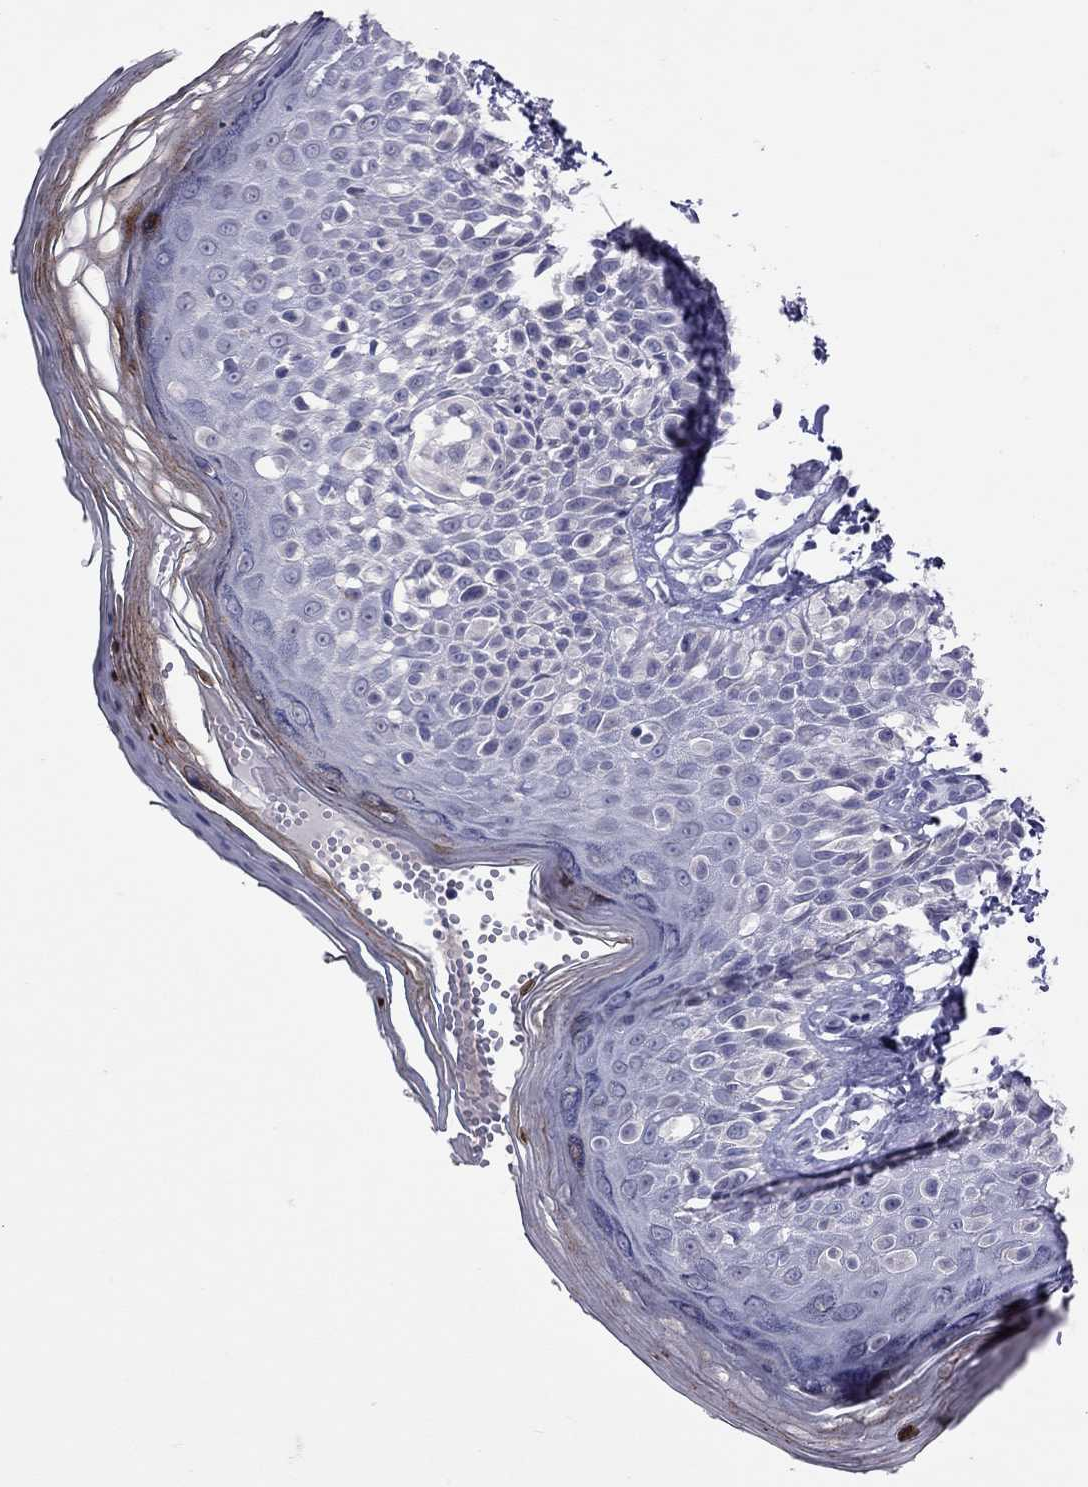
{"staining": {"intensity": "negative", "quantity": "none", "location": "none"}, "tissue": "melanoma", "cell_type": "Tumor cells", "image_type": "cancer", "snomed": [{"axis": "morphology", "description": "Malignant melanoma, NOS"}, {"axis": "topography", "description": "Skin"}], "caption": "Tumor cells are negative for protein expression in human malignant melanoma. (DAB immunohistochemistry (IHC) visualized using brightfield microscopy, high magnification).", "gene": "SLAMF1", "patient": {"sex": "female", "age": 73}}